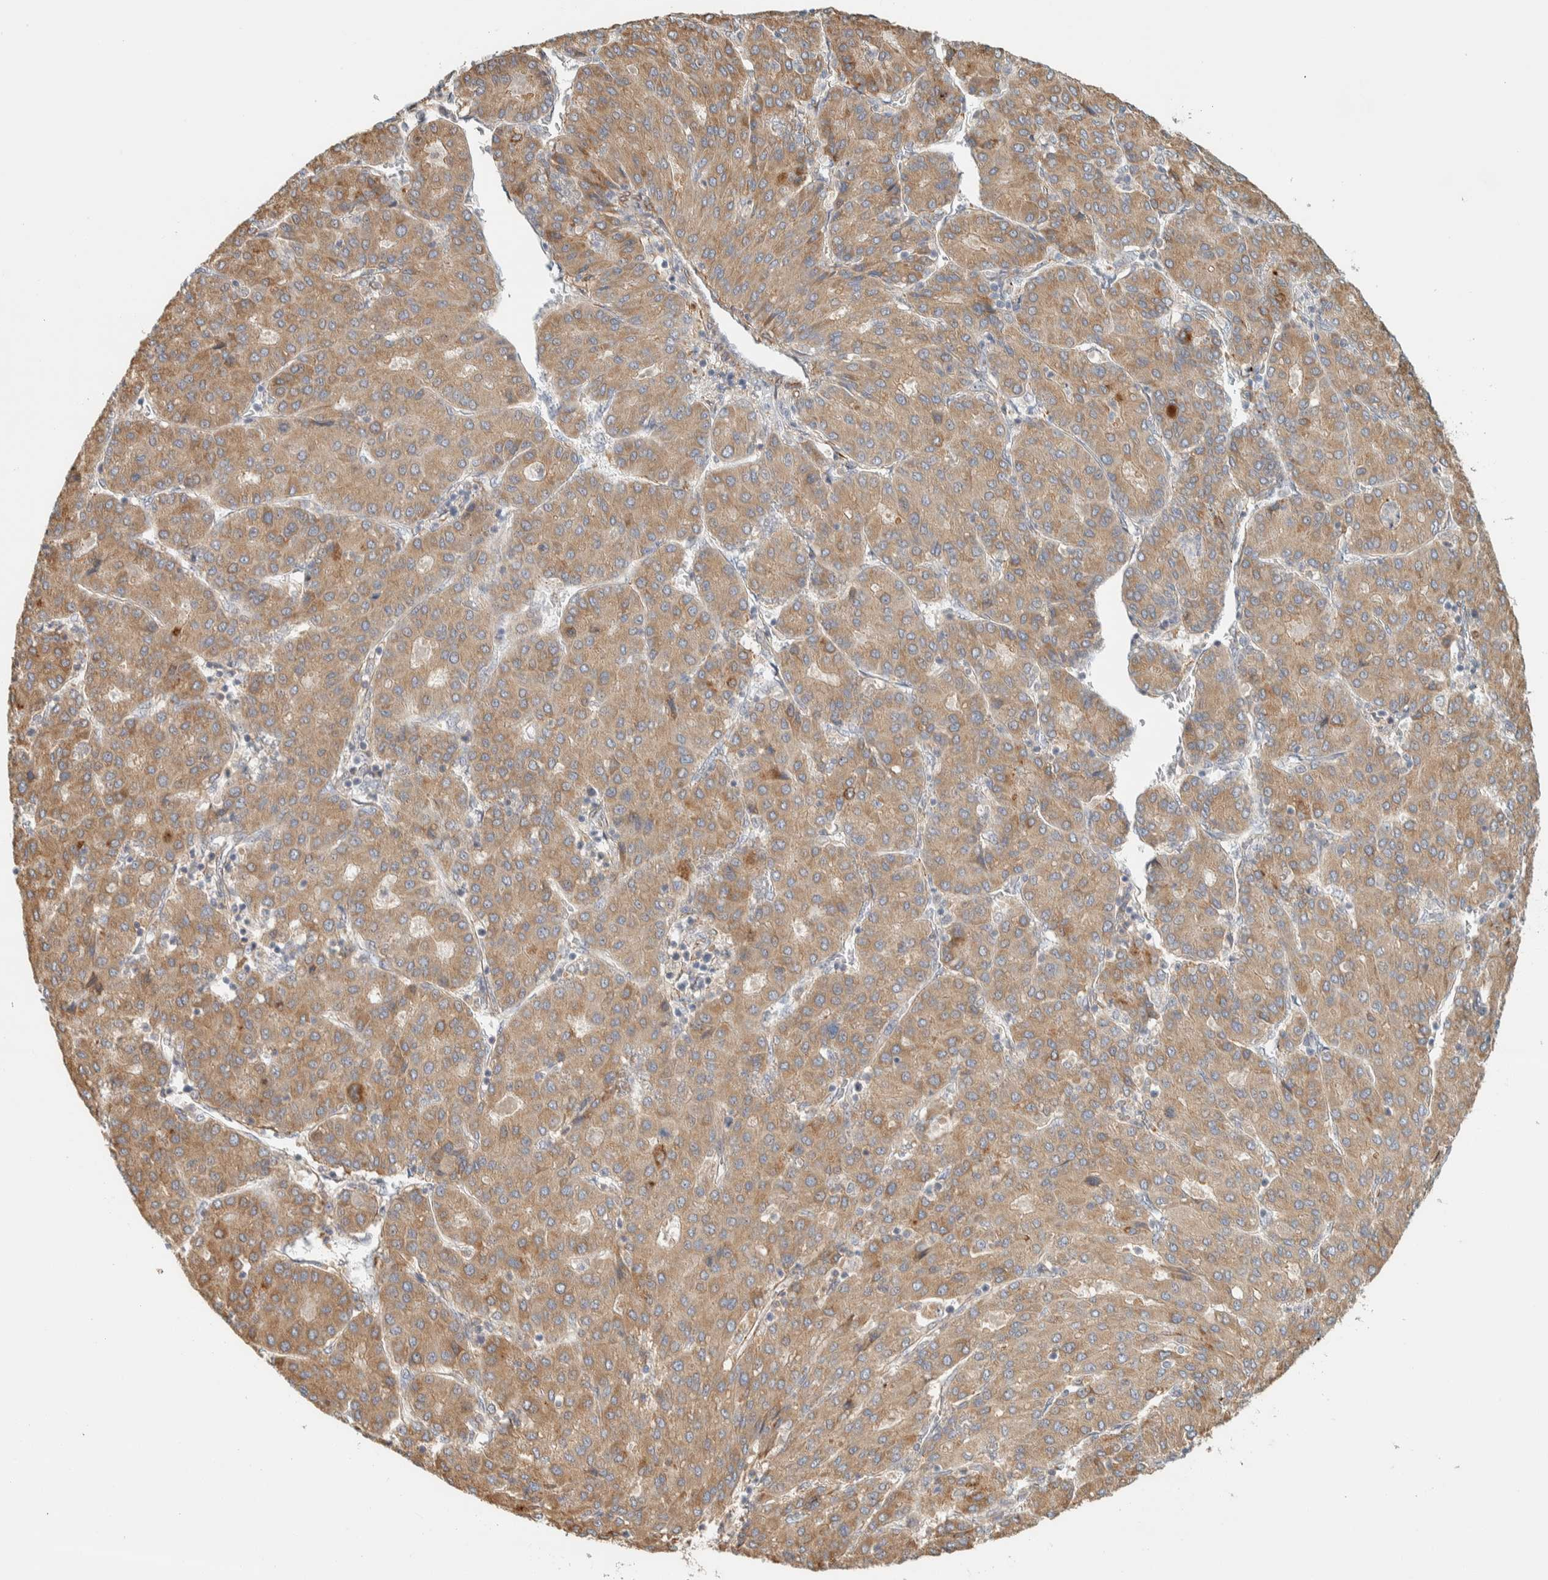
{"staining": {"intensity": "moderate", "quantity": ">75%", "location": "cytoplasmic/membranous"}, "tissue": "liver cancer", "cell_type": "Tumor cells", "image_type": "cancer", "snomed": [{"axis": "morphology", "description": "Carcinoma, Hepatocellular, NOS"}, {"axis": "topography", "description": "Liver"}], "caption": "Immunohistochemical staining of liver cancer (hepatocellular carcinoma) exhibits medium levels of moderate cytoplasmic/membranous staining in approximately >75% of tumor cells. The protein is shown in brown color, while the nuclei are stained blue.", "gene": "KLHL40", "patient": {"sex": "male", "age": 65}}